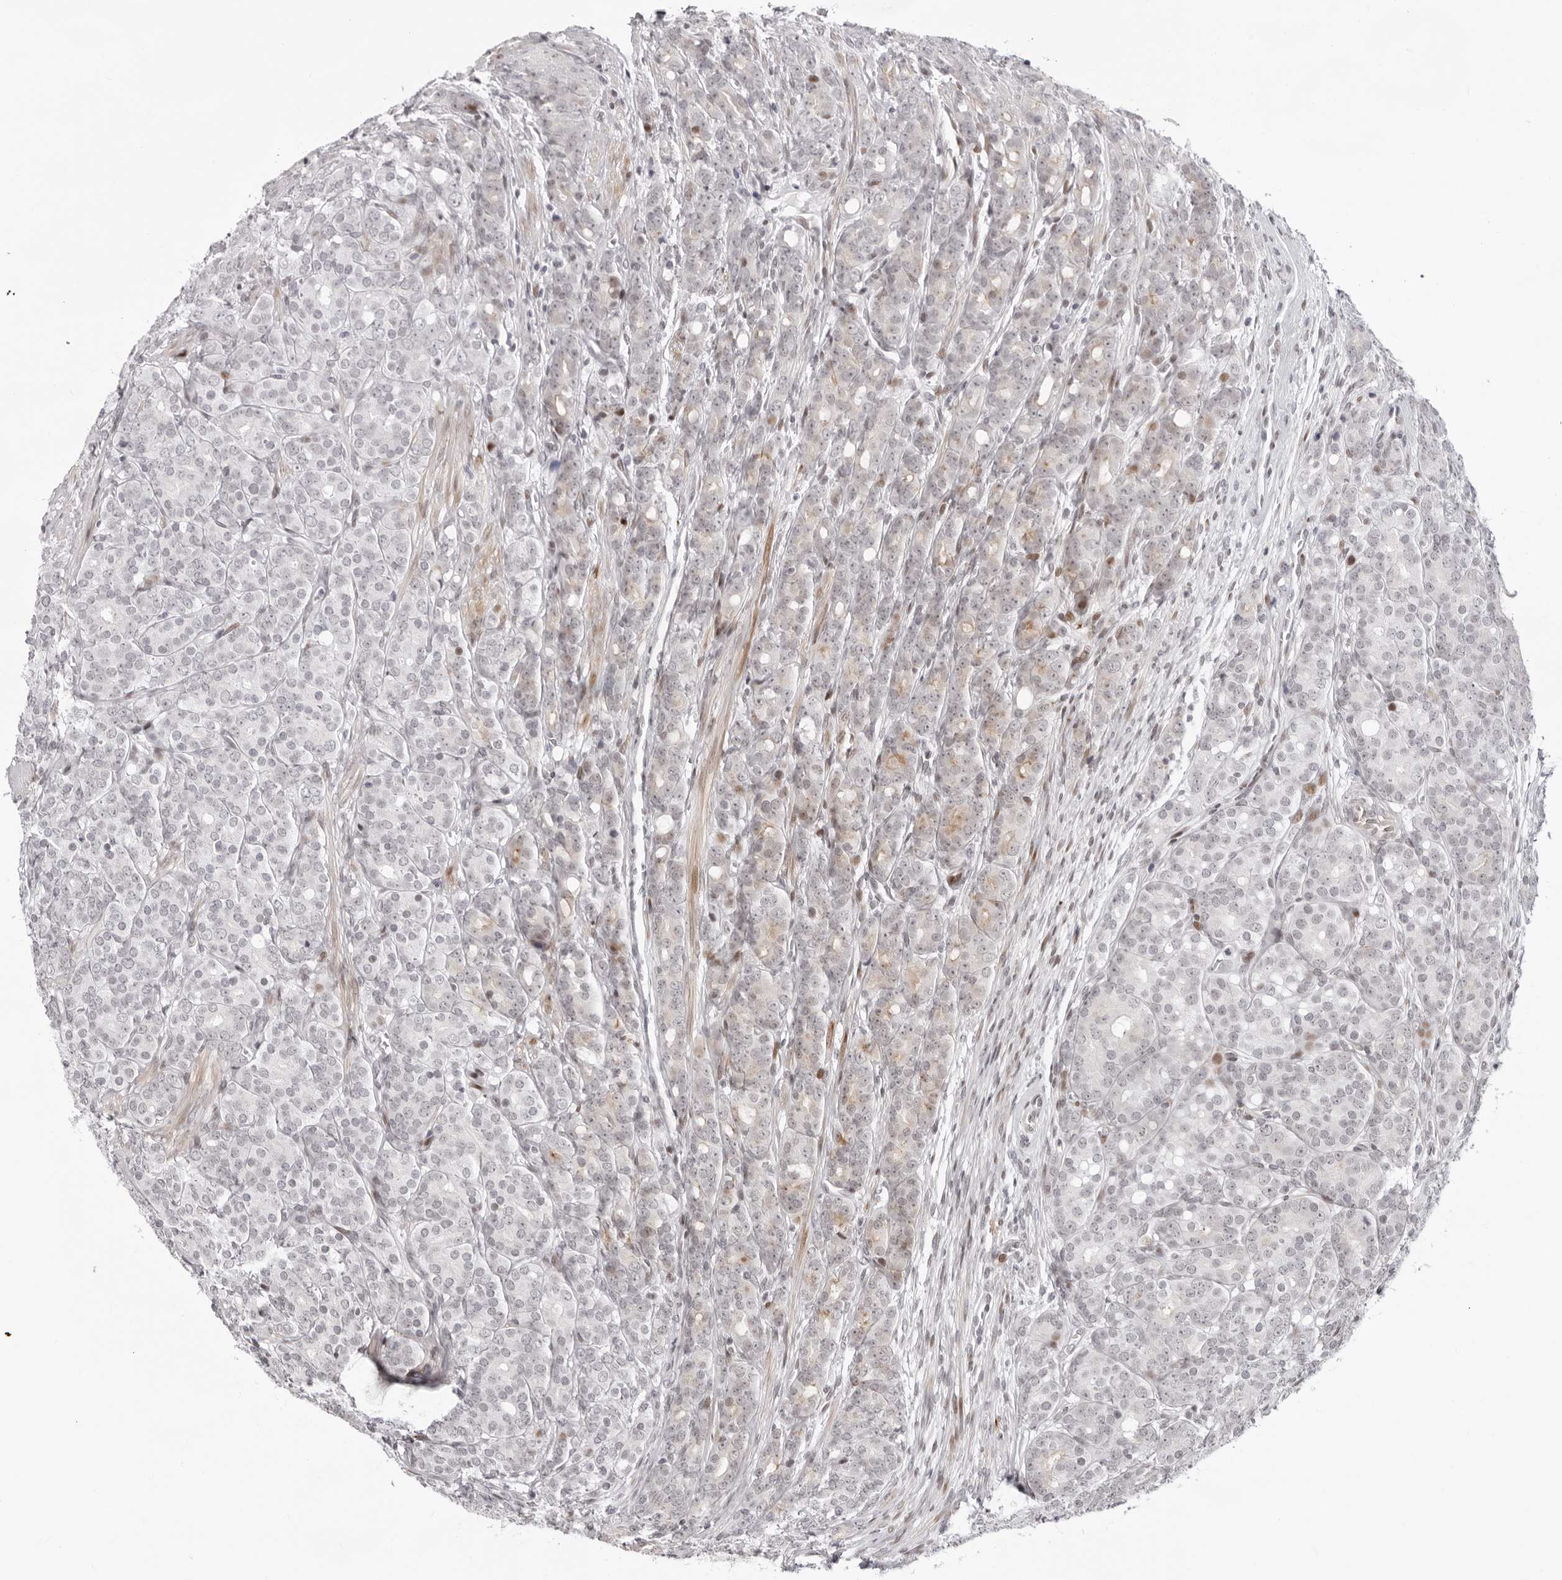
{"staining": {"intensity": "weak", "quantity": "<25%", "location": "cytoplasmic/membranous"}, "tissue": "prostate cancer", "cell_type": "Tumor cells", "image_type": "cancer", "snomed": [{"axis": "morphology", "description": "Adenocarcinoma, High grade"}, {"axis": "topography", "description": "Prostate"}], "caption": "Human prostate cancer (high-grade adenocarcinoma) stained for a protein using IHC reveals no positivity in tumor cells.", "gene": "NTPCR", "patient": {"sex": "male", "age": 62}}